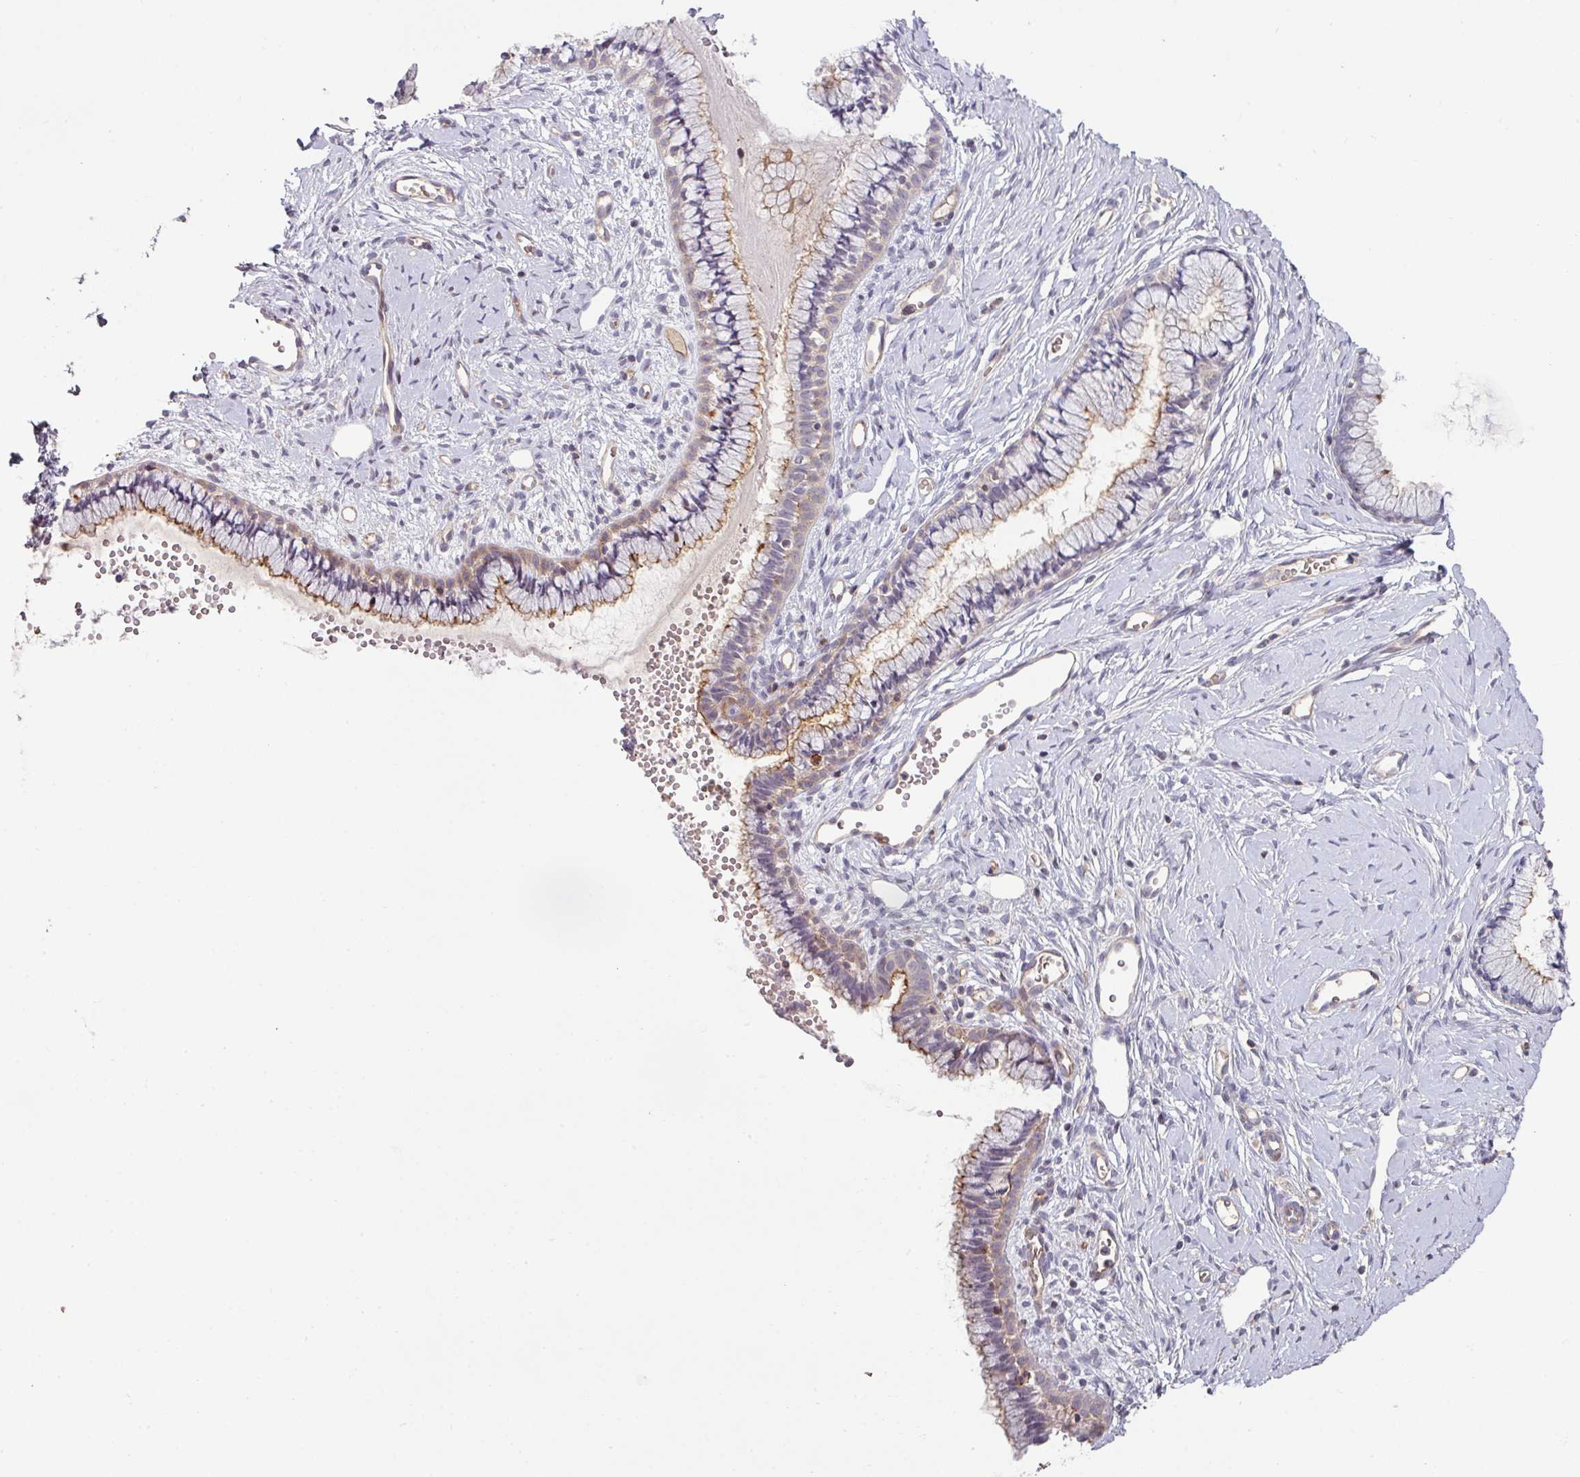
{"staining": {"intensity": "moderate", "quantity": "<25%", "location": "cytoplasmic/membranous"}, "tissue": "cervix", "cell_type": "Glandular cells", "image_type": "normal", "snomed": [{"axis": "morphology", "description": "Normal tissue, NOS"}, {"axis": "topography", "description": "Cervix"}], "caption": "A micrograph of human cervix stained for a protein exhibits moderate cytoplasmic/membranous brown staining in glandular cells. Immunohistochemistry stains the protein of interest in brown and the nuclei are stained blue.", "gene": "RPL23A", "patient": {"sex": "female", "age": 40}}